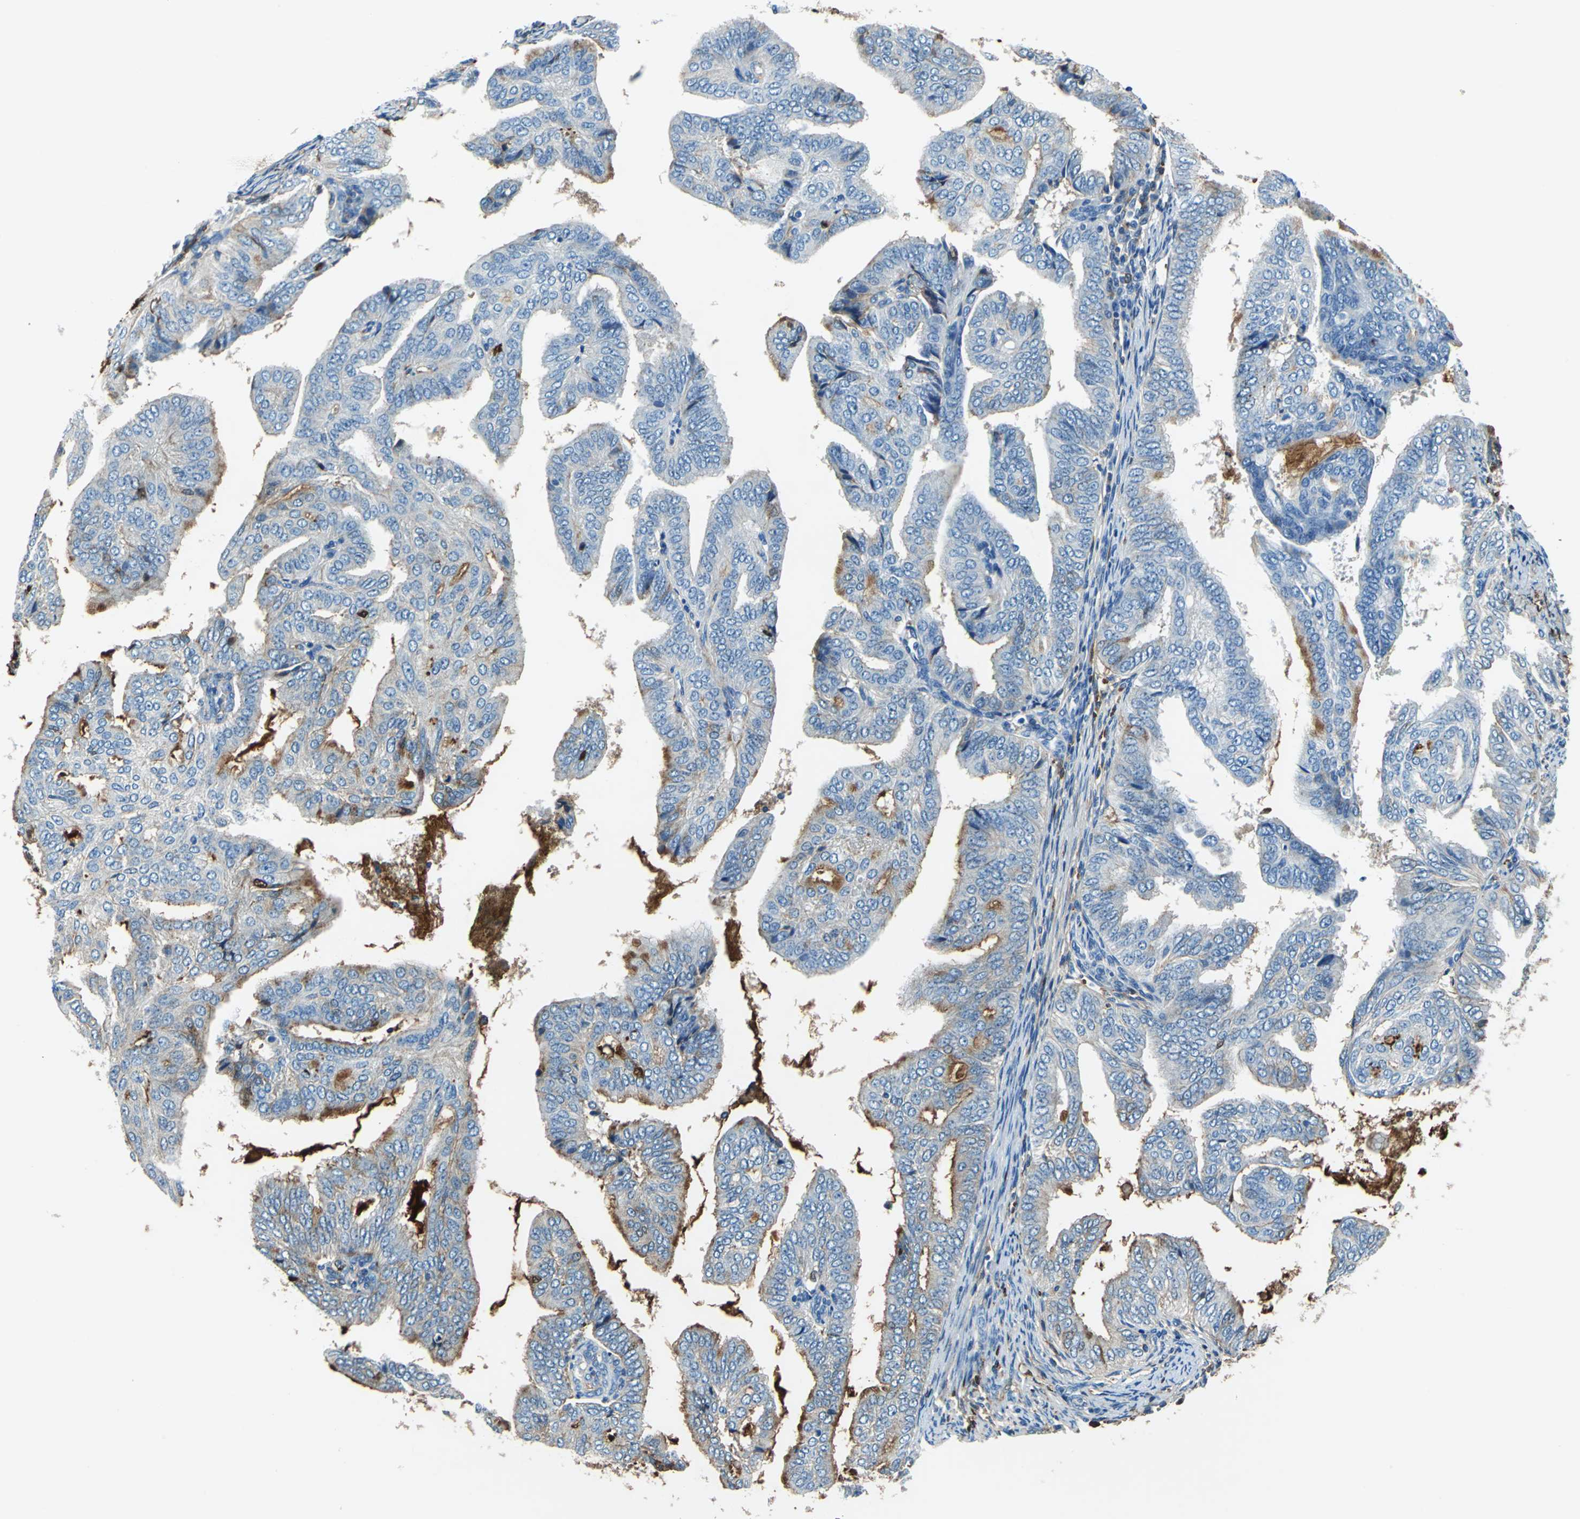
{"staining": {"intensity": "moderate", "quantity": "25%-75%", "location": "cytoplasmic/membranous"}, "tissue": "endometrial cancer", "cell_type": "Tumor cells", "image_type": "cancer", "snomed": [{"axis": "morphology", "description": "Adenocarcinoma, NOS"}, {"axis": "topography", "description": "Endometrium"}], "caption": "Human adenocarcinoma (endometrial) stained with a brown dye reveals moderate cytoplasmic/membranous positive expression in approximately 25%-75% of tumor cells.", "gene": "ALB", "patient": {"sex": "female", "age": 58}}